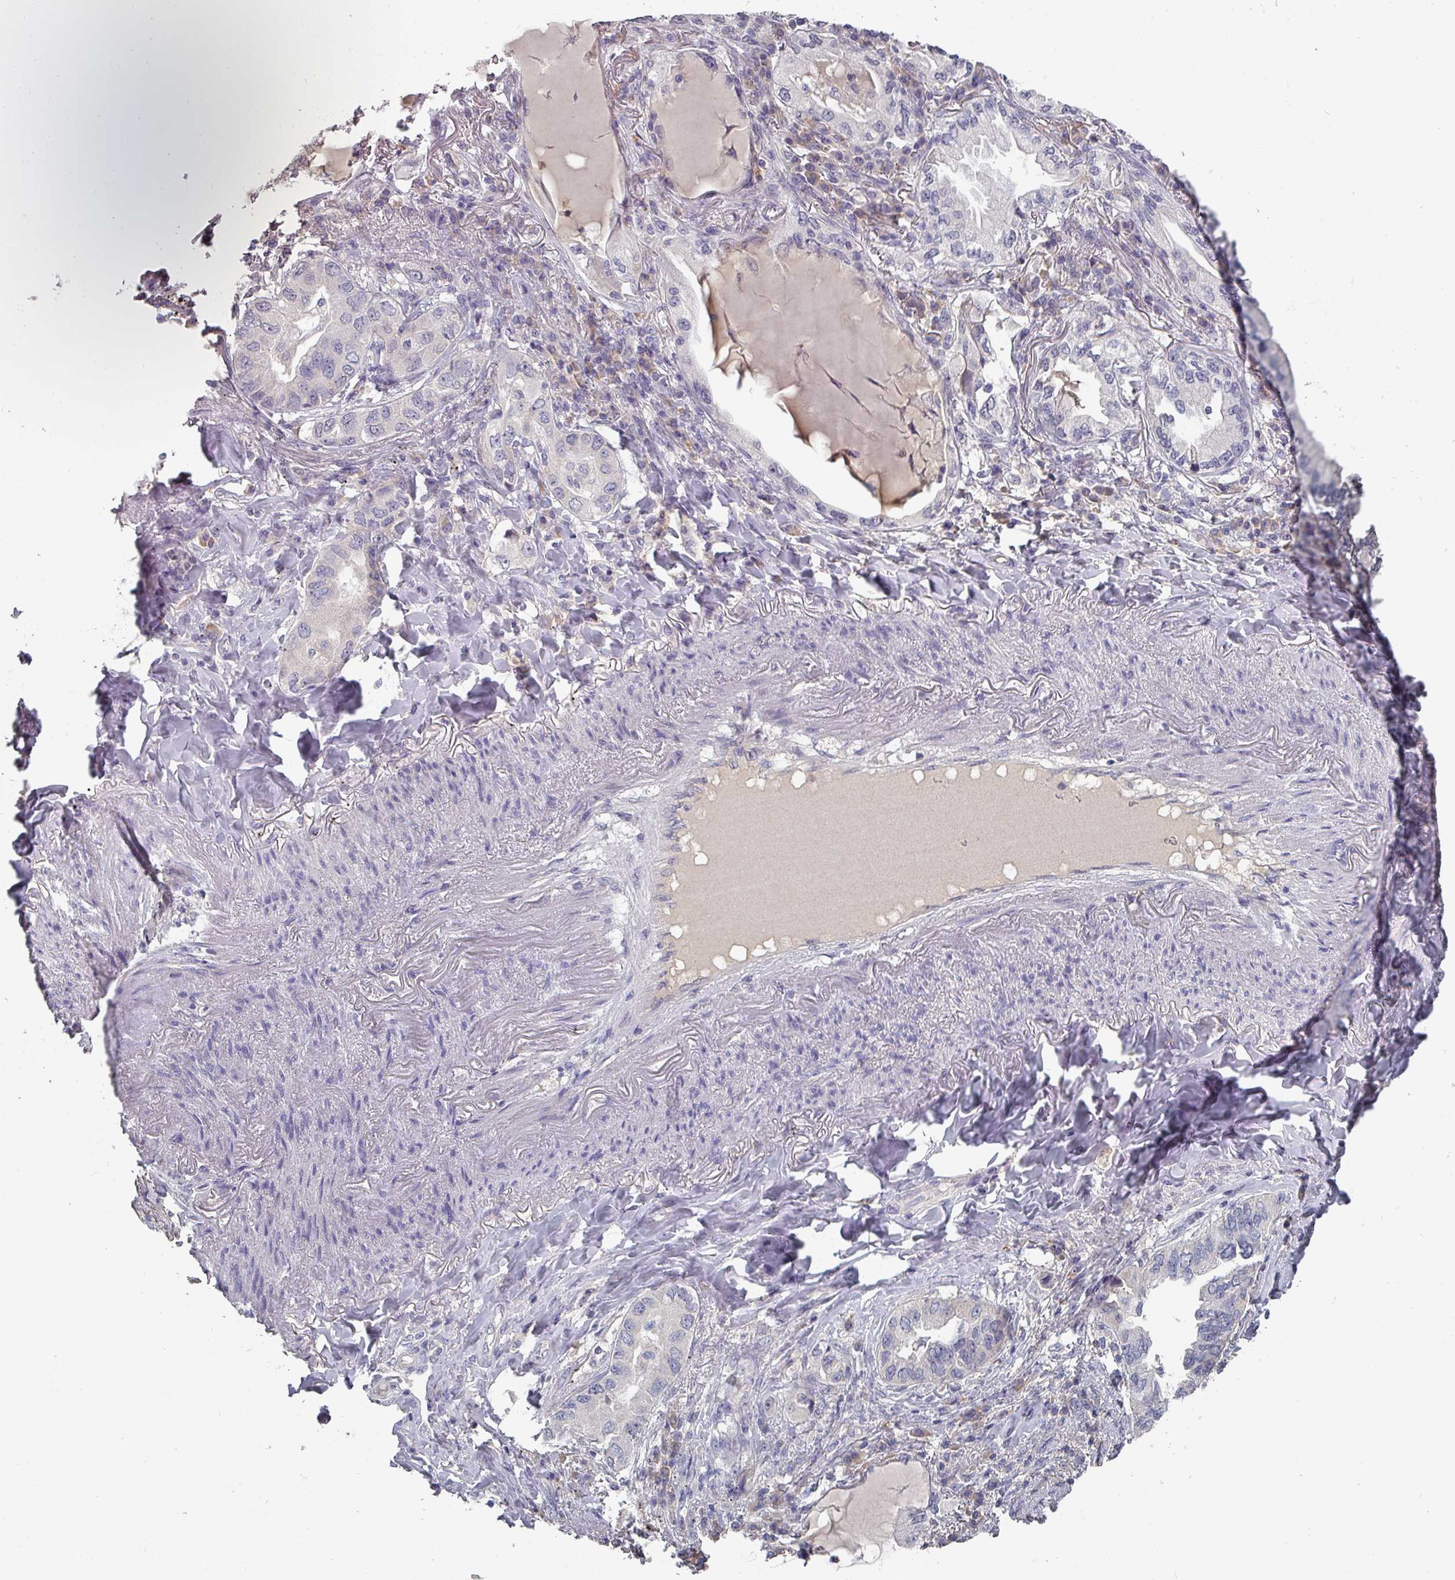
{"staining": {"intensity": "negative", "quantity": "none", "location": "none"}, "tissue": "lung cancer", "cell_type": "Tumor cells", "image_type": "cancer", "snomed": [{"axis": "morphology", "description": "Adenocarcinoma, NOS"}, {"axis": "topography", "description": "Lung"}], "caption": "This is an immunohistochemistry histopathology image of lung cancer. There is no positivity in tumor cells.", "gene": "PRAMEF8", "patient": {"sex": "female", "age": 69}}